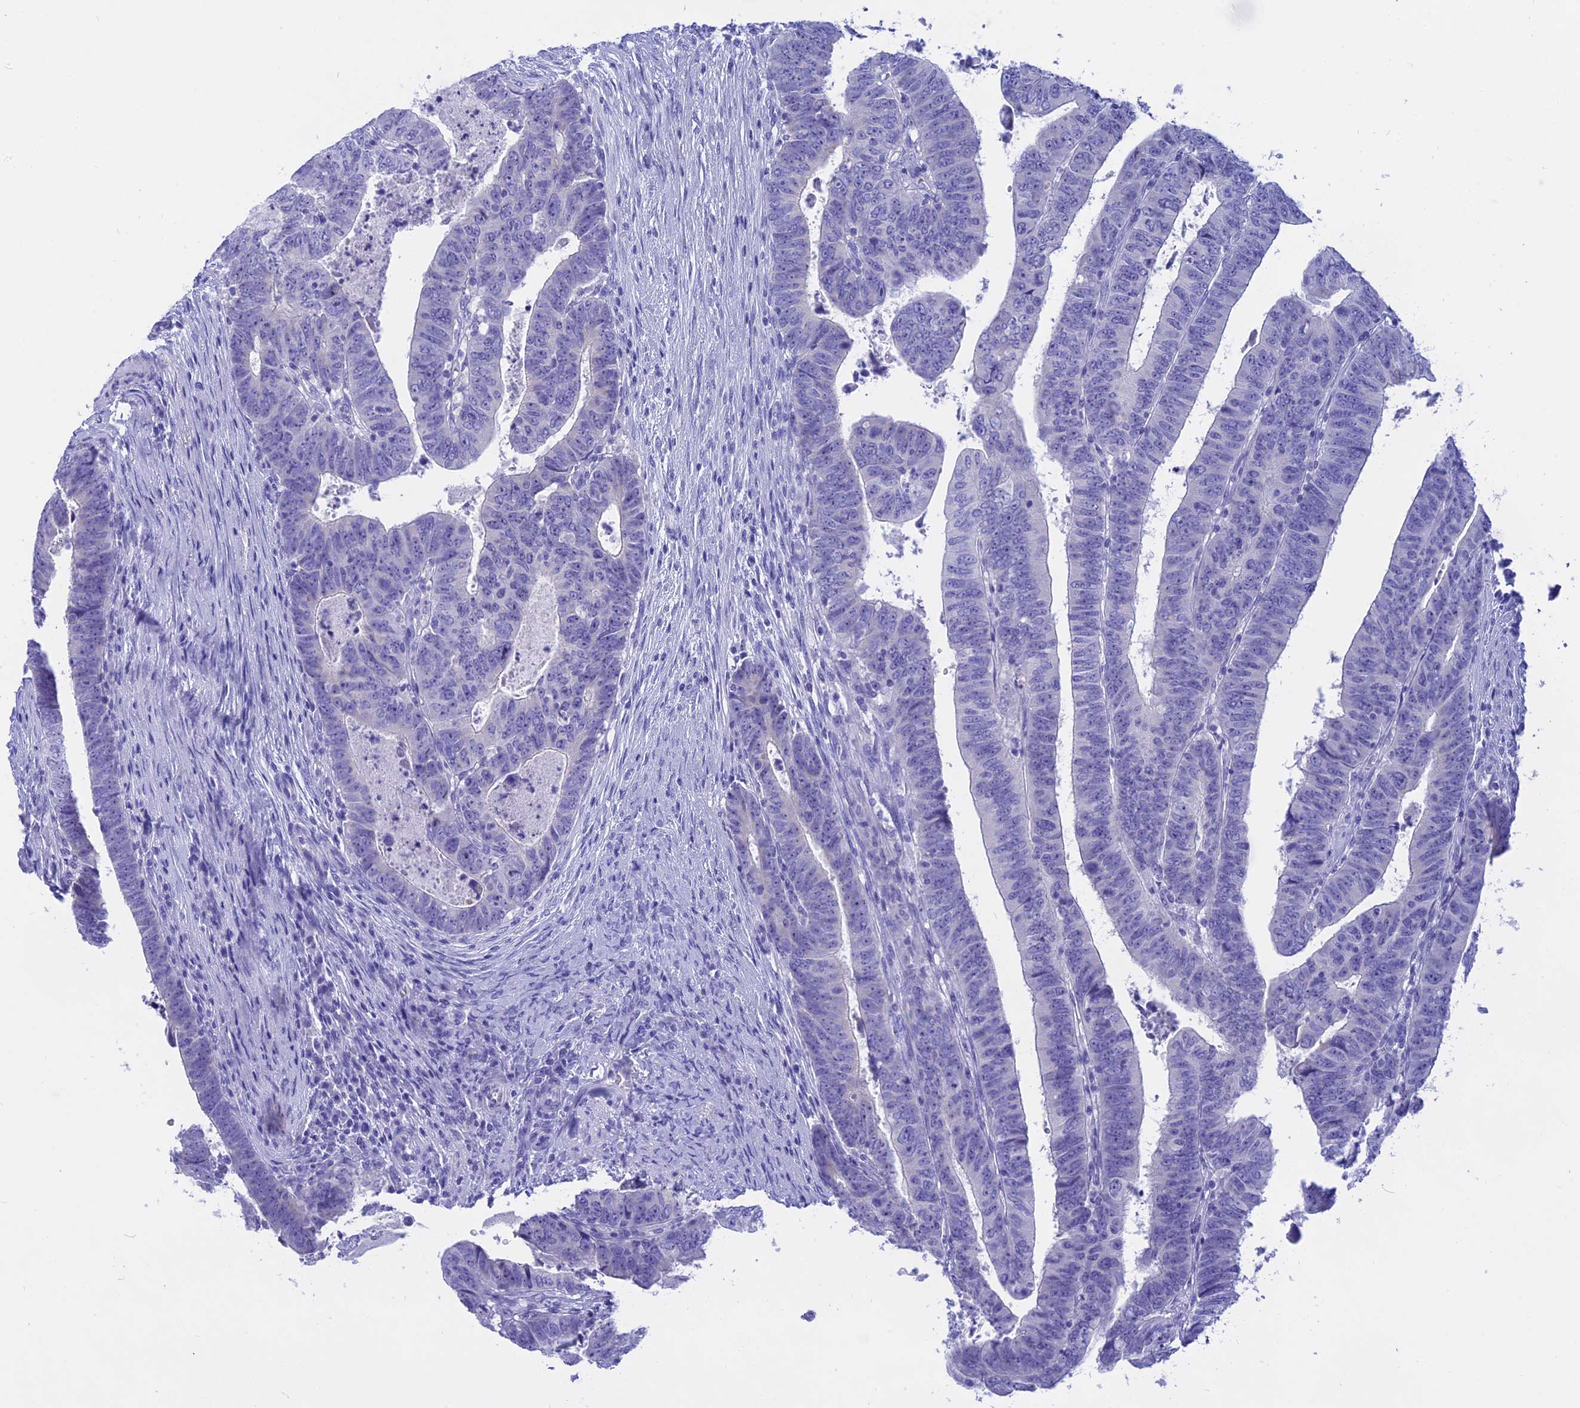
{"staining": {"intensity": "negative", "quantity": "none", "location": "none"}, "tissue": "colorectal cancer", "cell_type": "Tumor cells", "image_type": "cancer", "snomed": [{"axis": "morphology", "description": "Normal tissue, NOS"}, {"axis": "morphology", "description": "Adenocarcinoma, NOS"}, {"axis": "topography", "description": "Rectum"}], "caption": "Tumor cells are negative for brown protein staining in colorectal cancer.", "gene": "ISCA1", "patient": {"sex": "female", "age": 65}}